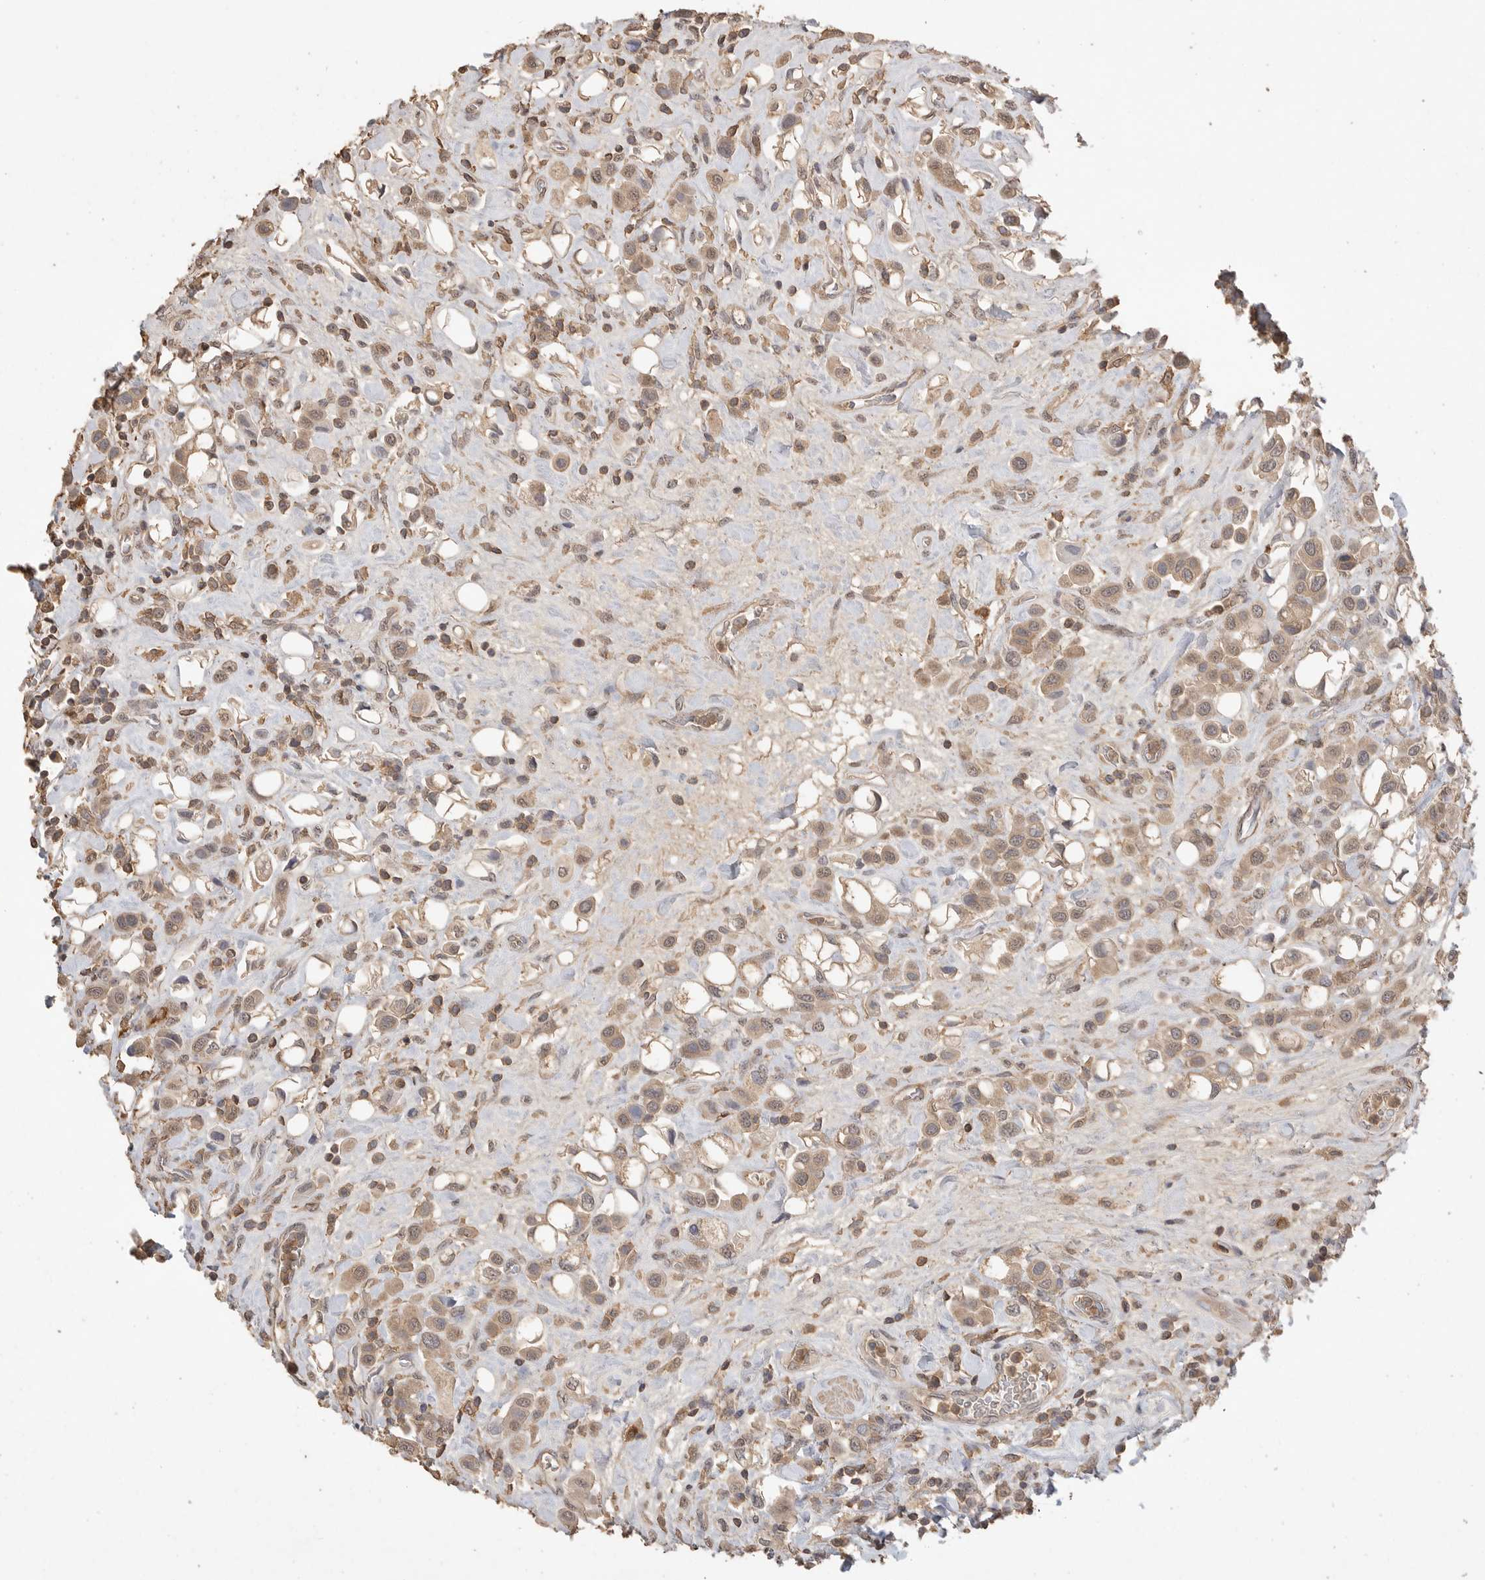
{"staining": {"intensity": "weak", "quantity": ">75%", "location": "cytoplasmic/membranous,nuclear"}, "tissue": "urothelial cancer", "cell_type": "Tumor cells", "image_type": "cancer", "snomed": [{"axis": "morphology", "description": "Urothelial carcinoma, High grade"}, {"axis": "topography", "description": "Urinary bladder"}], "caption": "A brown stain shows weak cytoplasmic/membranous and nuclear staining of a protein in human urothelial cancer tumor cells. (DAB (3,3'-diaminobenzidine) IHC with brightfield microscopy, high magnification).", "gene": "MAP2K1", "patient": {"sex": "male", "age": 50}}